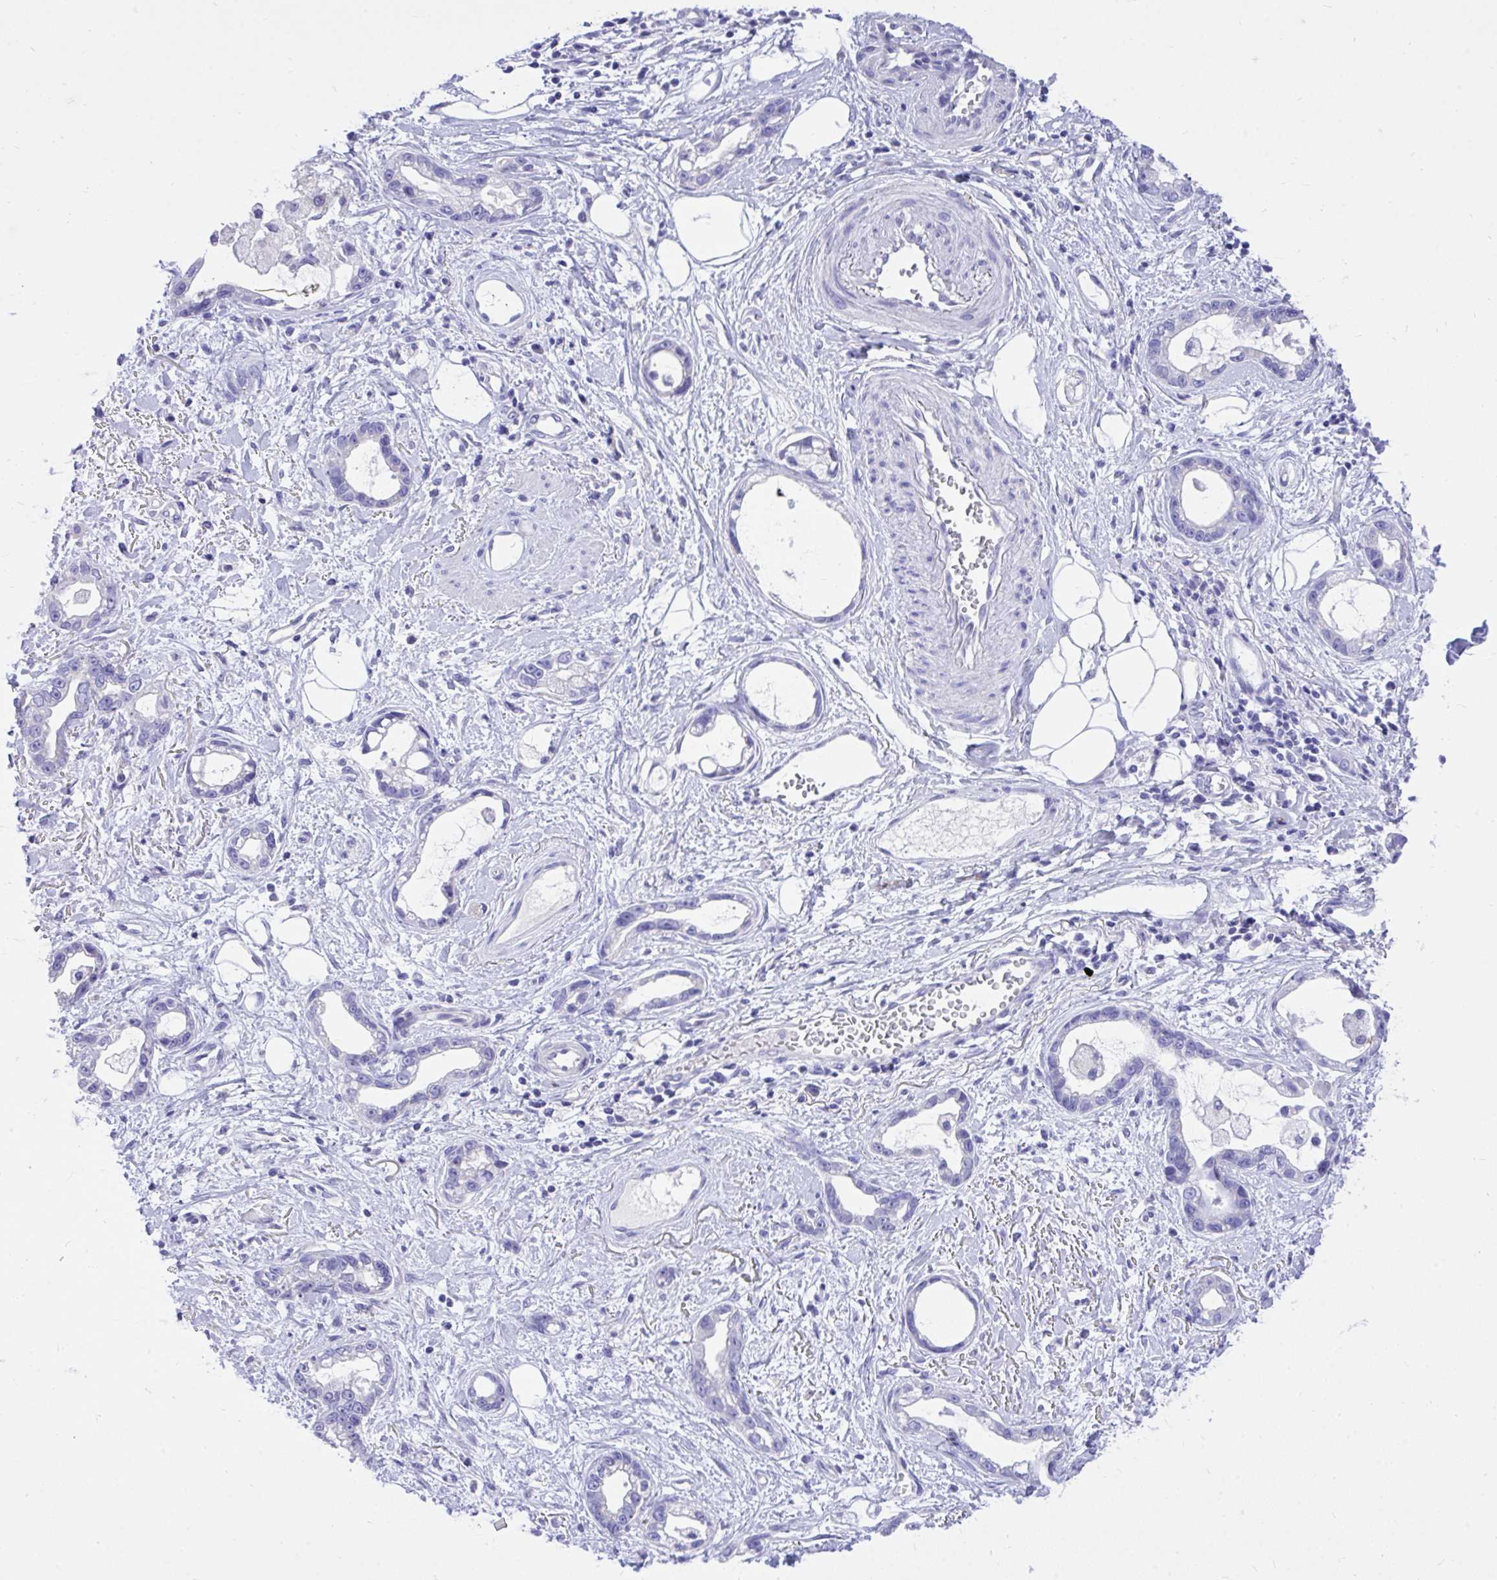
{"staining": {"intensity": "negative", "quantity": "none", "location": "none"}, "tissue": "stomach cancer", "cell_type": "Tumor cells", "image_type": "cancer", "snomed": [{"axis": "morphology", "description": "Adenocarcinoma, NOS"}, {"axis": "topography", "description": "Stomach"}], "caption": "A micrograph of human stomach cancer is negative for staining in tumor cells.", "gene": "MON1A", "patient": {"sex": "male", "age": 55}}